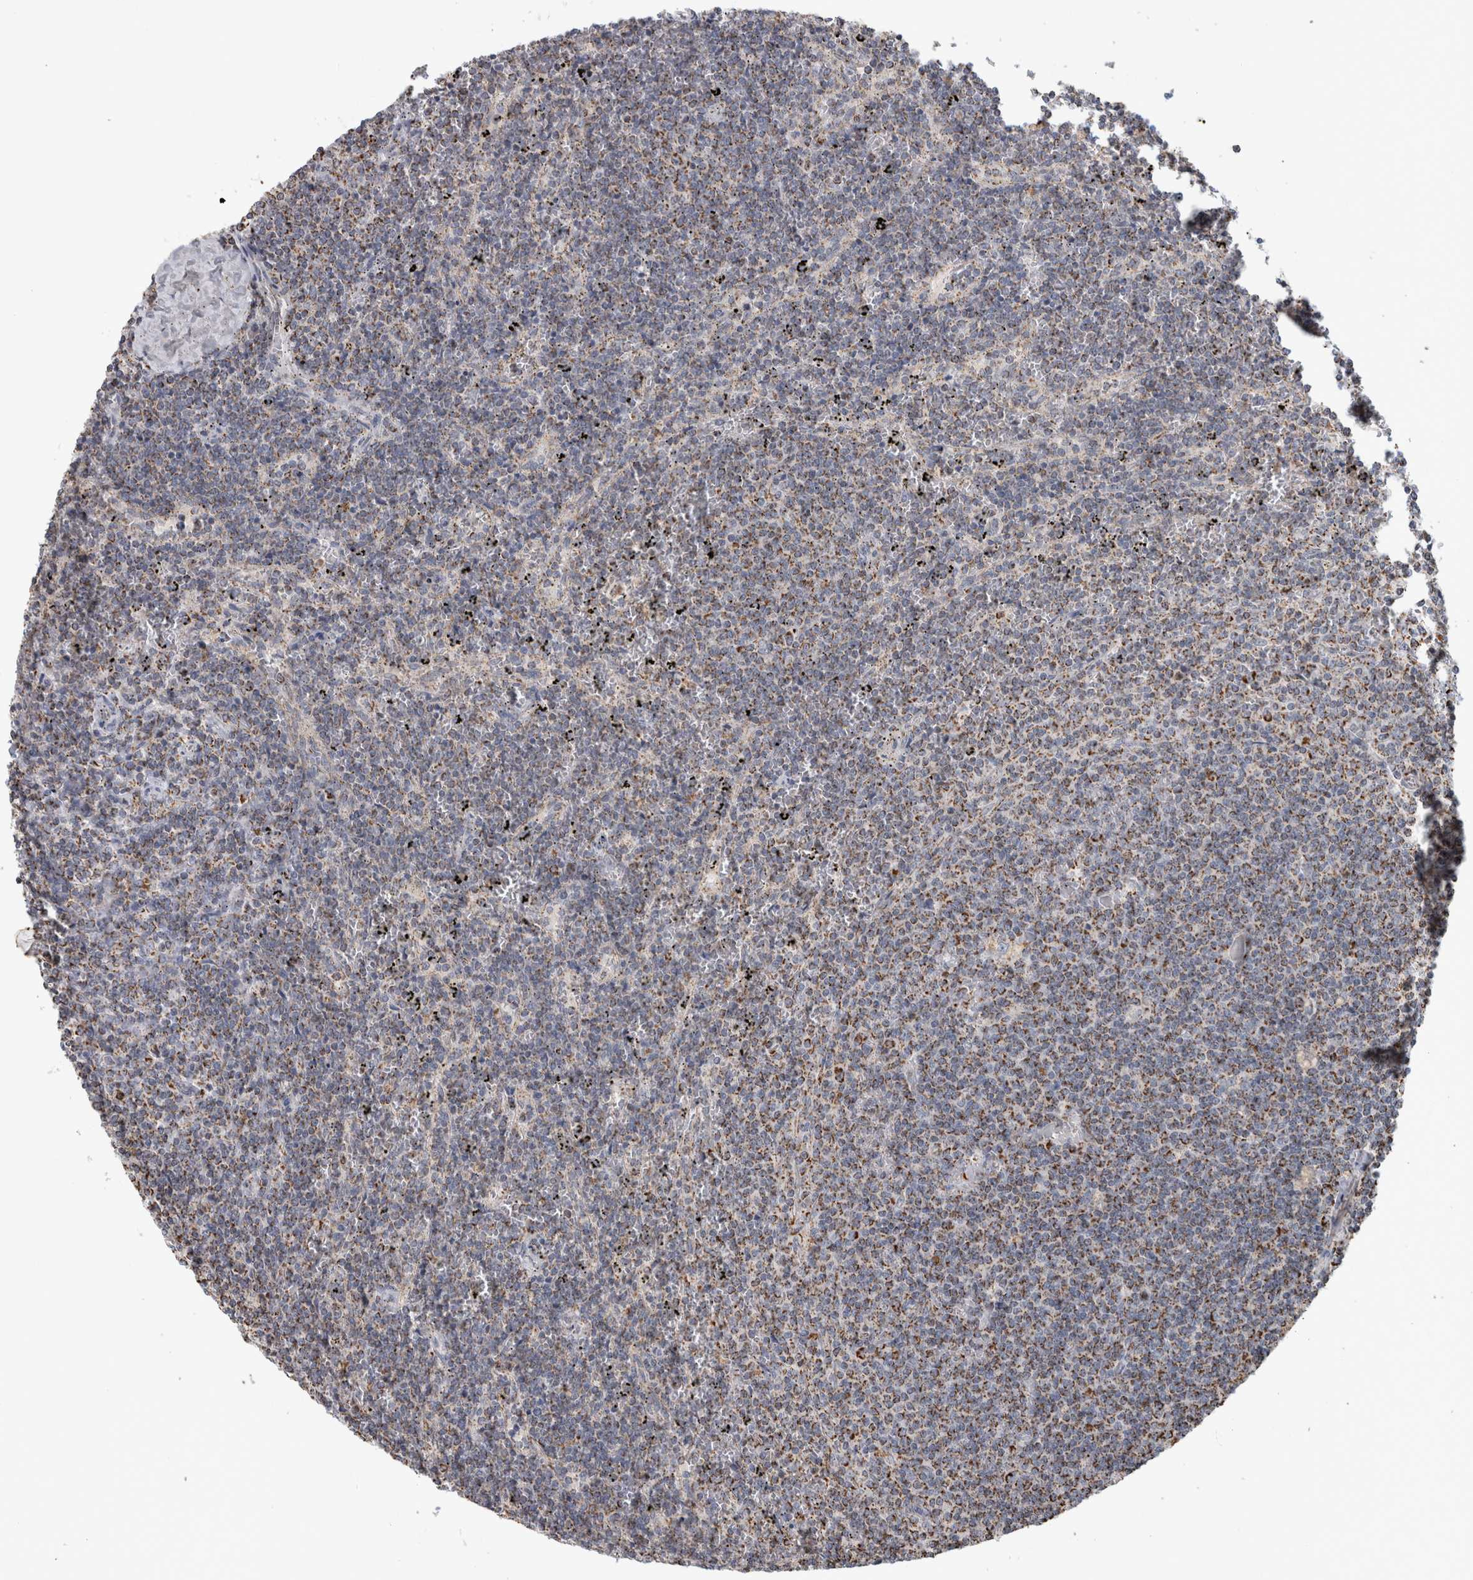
{"staining": {"intensity": "moderate", "quantity": "<25%", "location": "cytoplasmic/membranous"}, "tissue": "lymphoma", "cell_type": "Tumor cells", "image_type": "cancer", "snomed": [{"axis": "morphology", "description": "Malignant lymphoma, non-Hodgkin's type, Low grade"}, {"axis": "topography", "description": "Spleen"}], "caption": "IHC micrograph of neoplastic tissue: lymphoma stained using IHC shows low levels of moderate protein expression localized specifically in the cytoplasmic/membranous of tumor cells, appearing as a cytoplasmic/membranous brown color.", "gene": "ST8SIA1", "patient": {"sex": "female", "age": 50}}